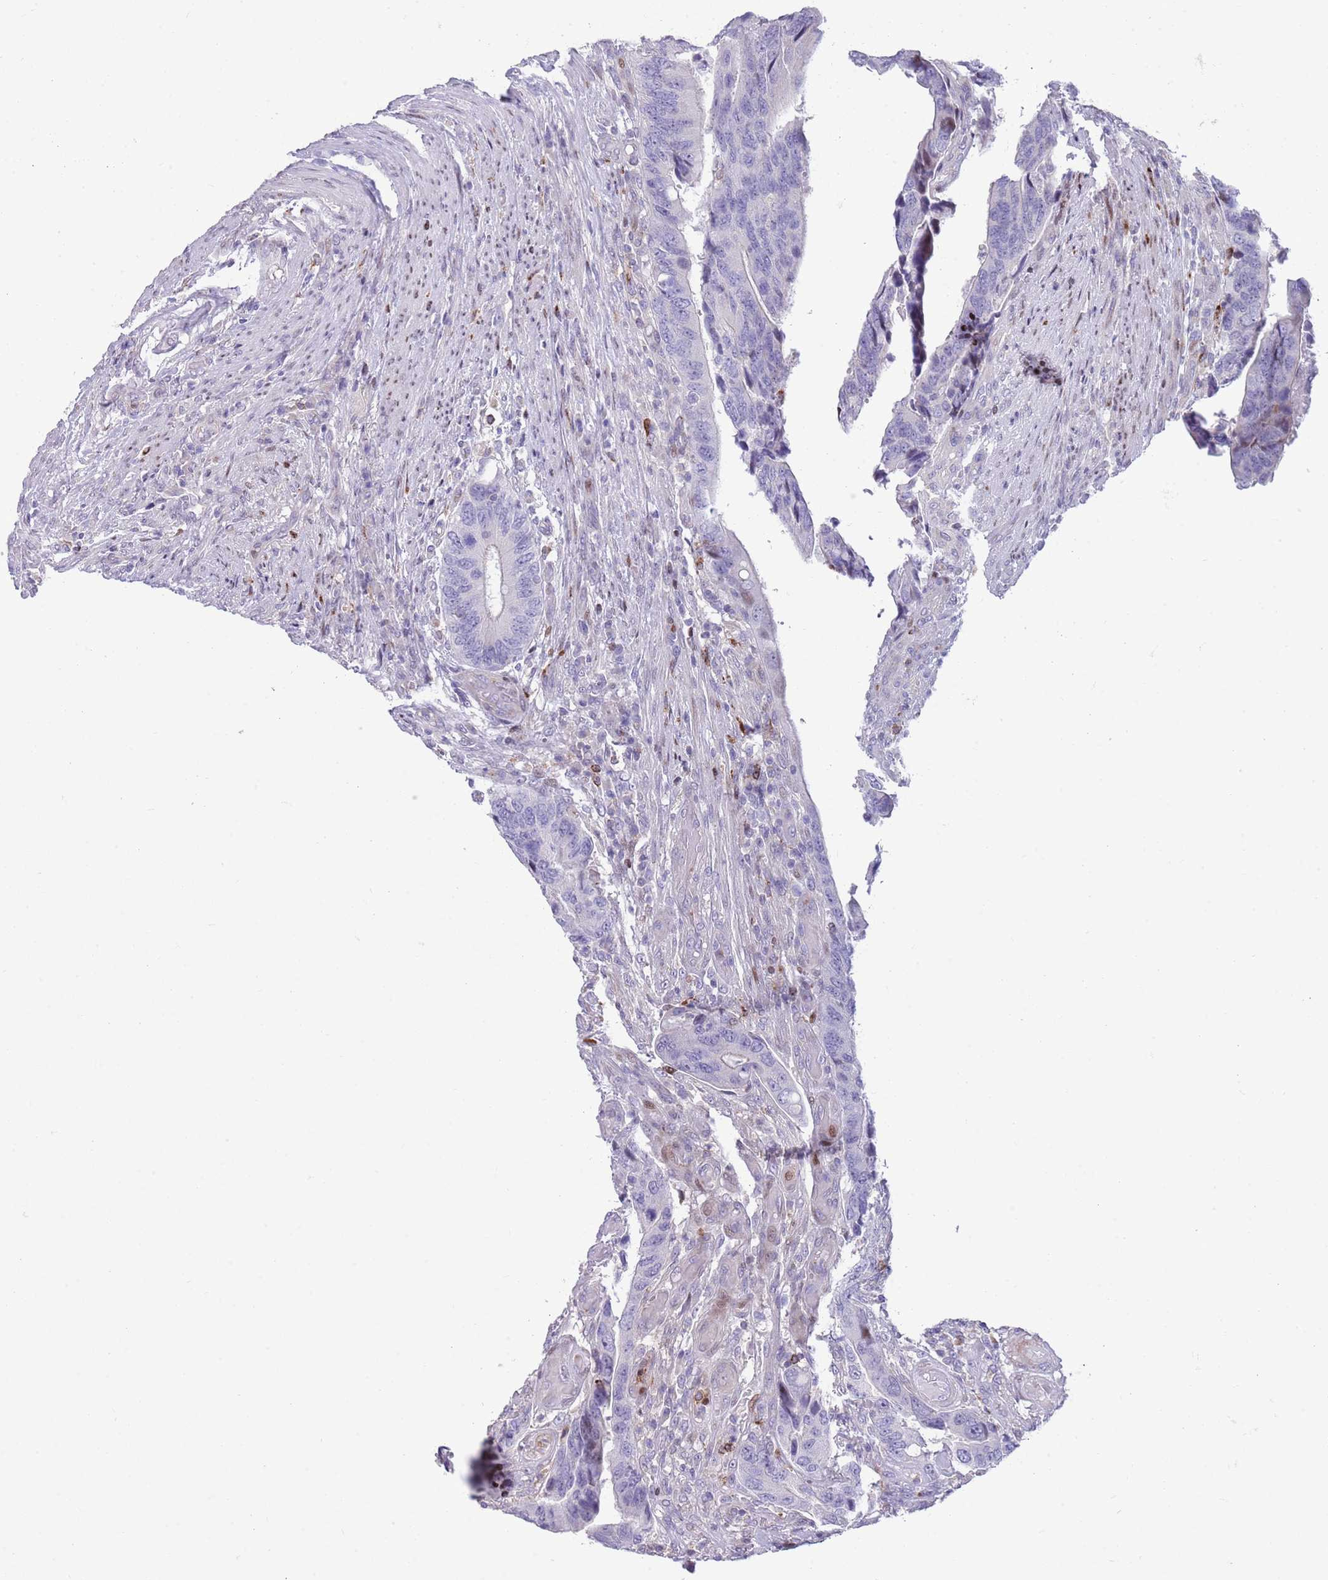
{"staining": {"intensity": "negative", "quantity": "none", "location": "none"}, "tissue": "colorectal cancer", "cell_type": "Tumor cells", "image_type": "cancer", "snomed": [{"axis": "morphology", "description": "Adenocarcinoma, NOS"}, {"axis": "topography", "description": "Colon"}], "caption": "Tumor cells are negative for protein expression in human colorectal cancer.", "gene": "ANO8", "patient": {"sex": "male", "age": 87}}